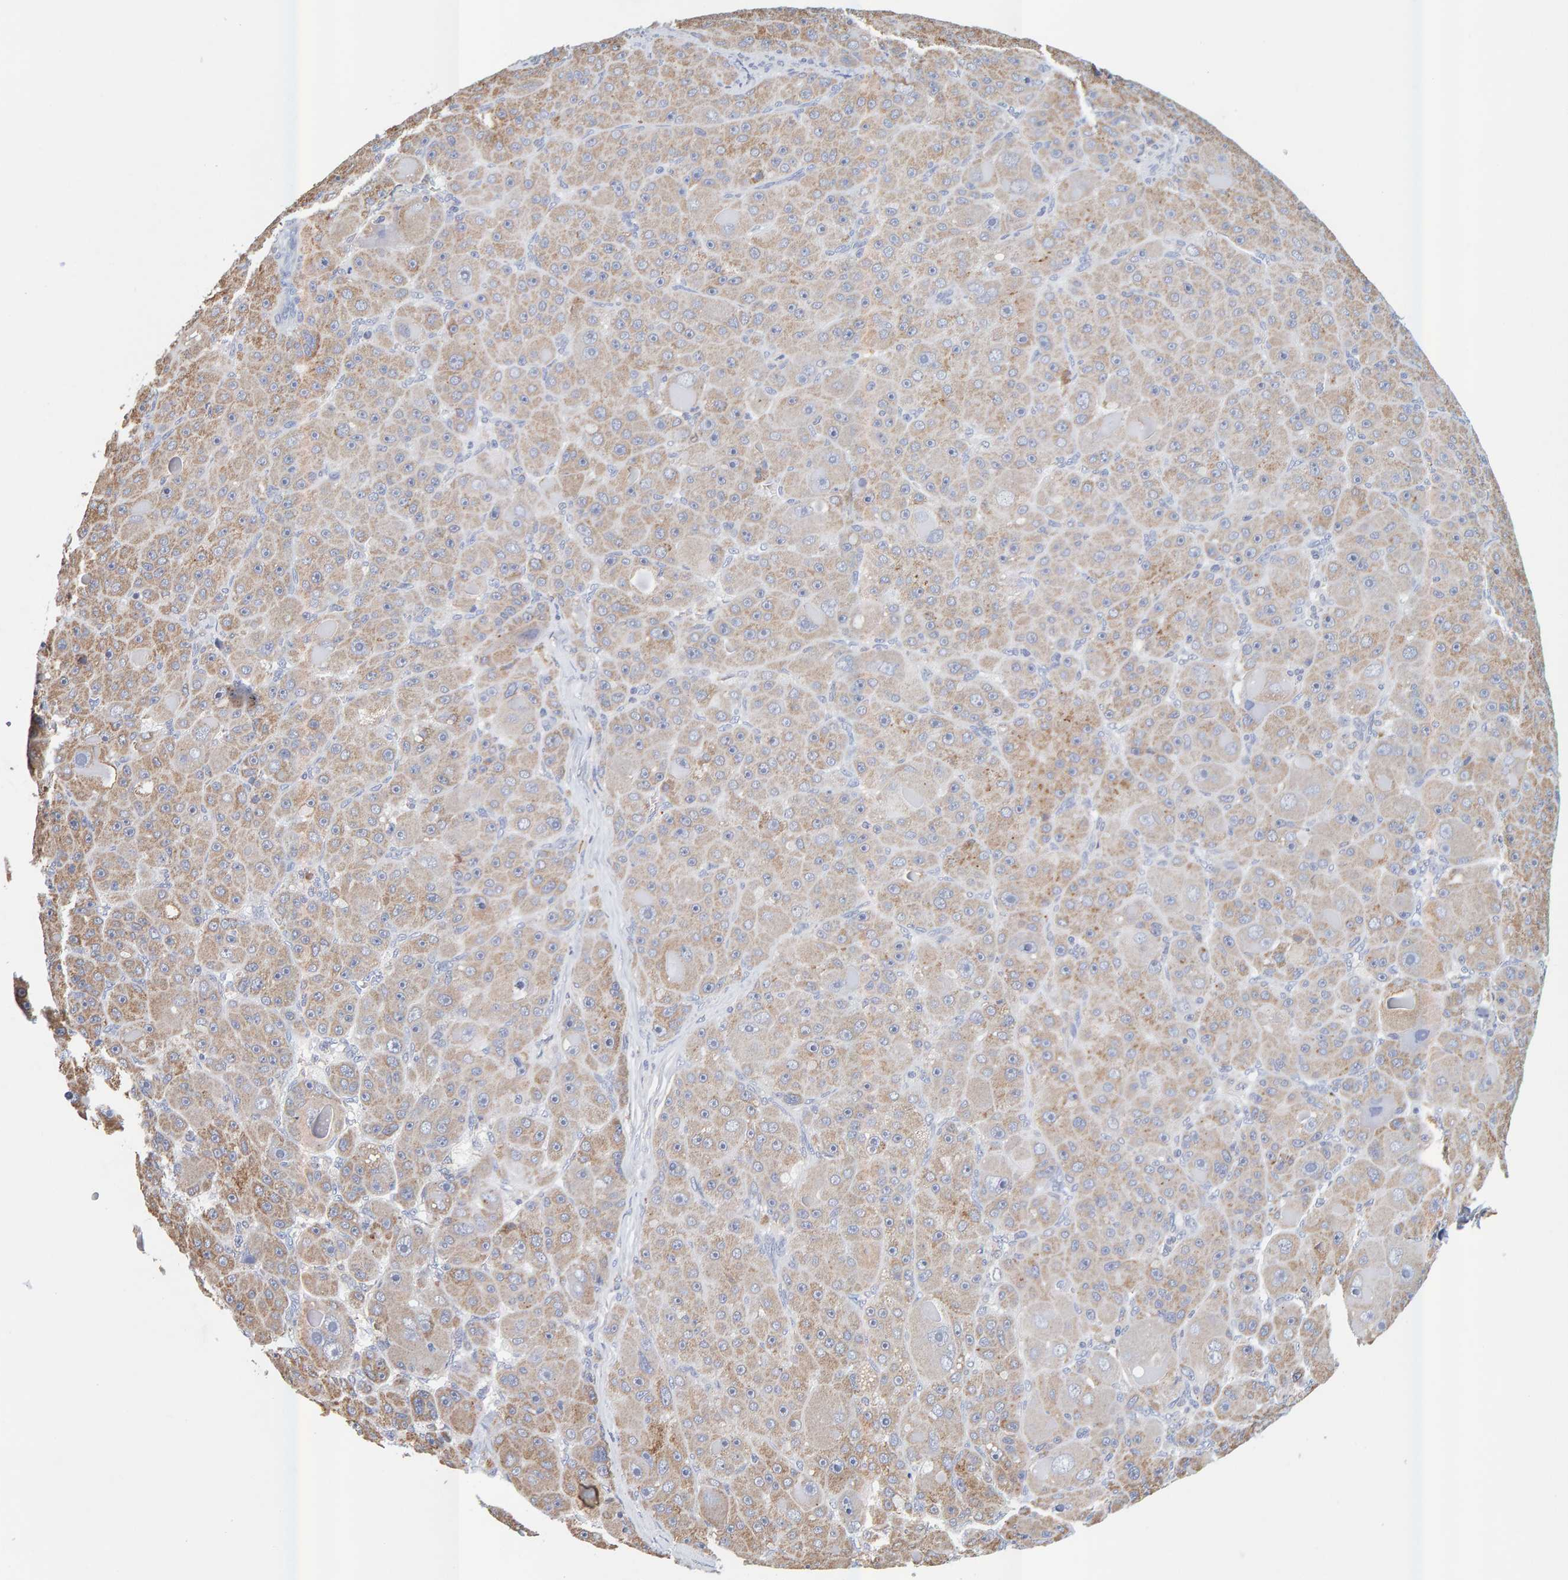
{"staining": {"intensity": "weak", "quantity": ">75%", "location": "cytoplasmic/membranous"}, "tissue": "liver cancer", "cell_type": "Tumor cells", "image_type": "cancer", "snomed": [{"axis": "morphology", "description": "Carcinoma, Hepatocellular, NOS"}, {"axis": "topography", "description": "Liver"}], "caption": "The photomicrograph exhibits a brown stain indicating the presence of a protein in the cytoplasmic/membranous of tumor cells in liver cancer (hepatocellular carcinoma).", "gene": "SGPL1", "patient": {"sex": "male", "age": 76}}